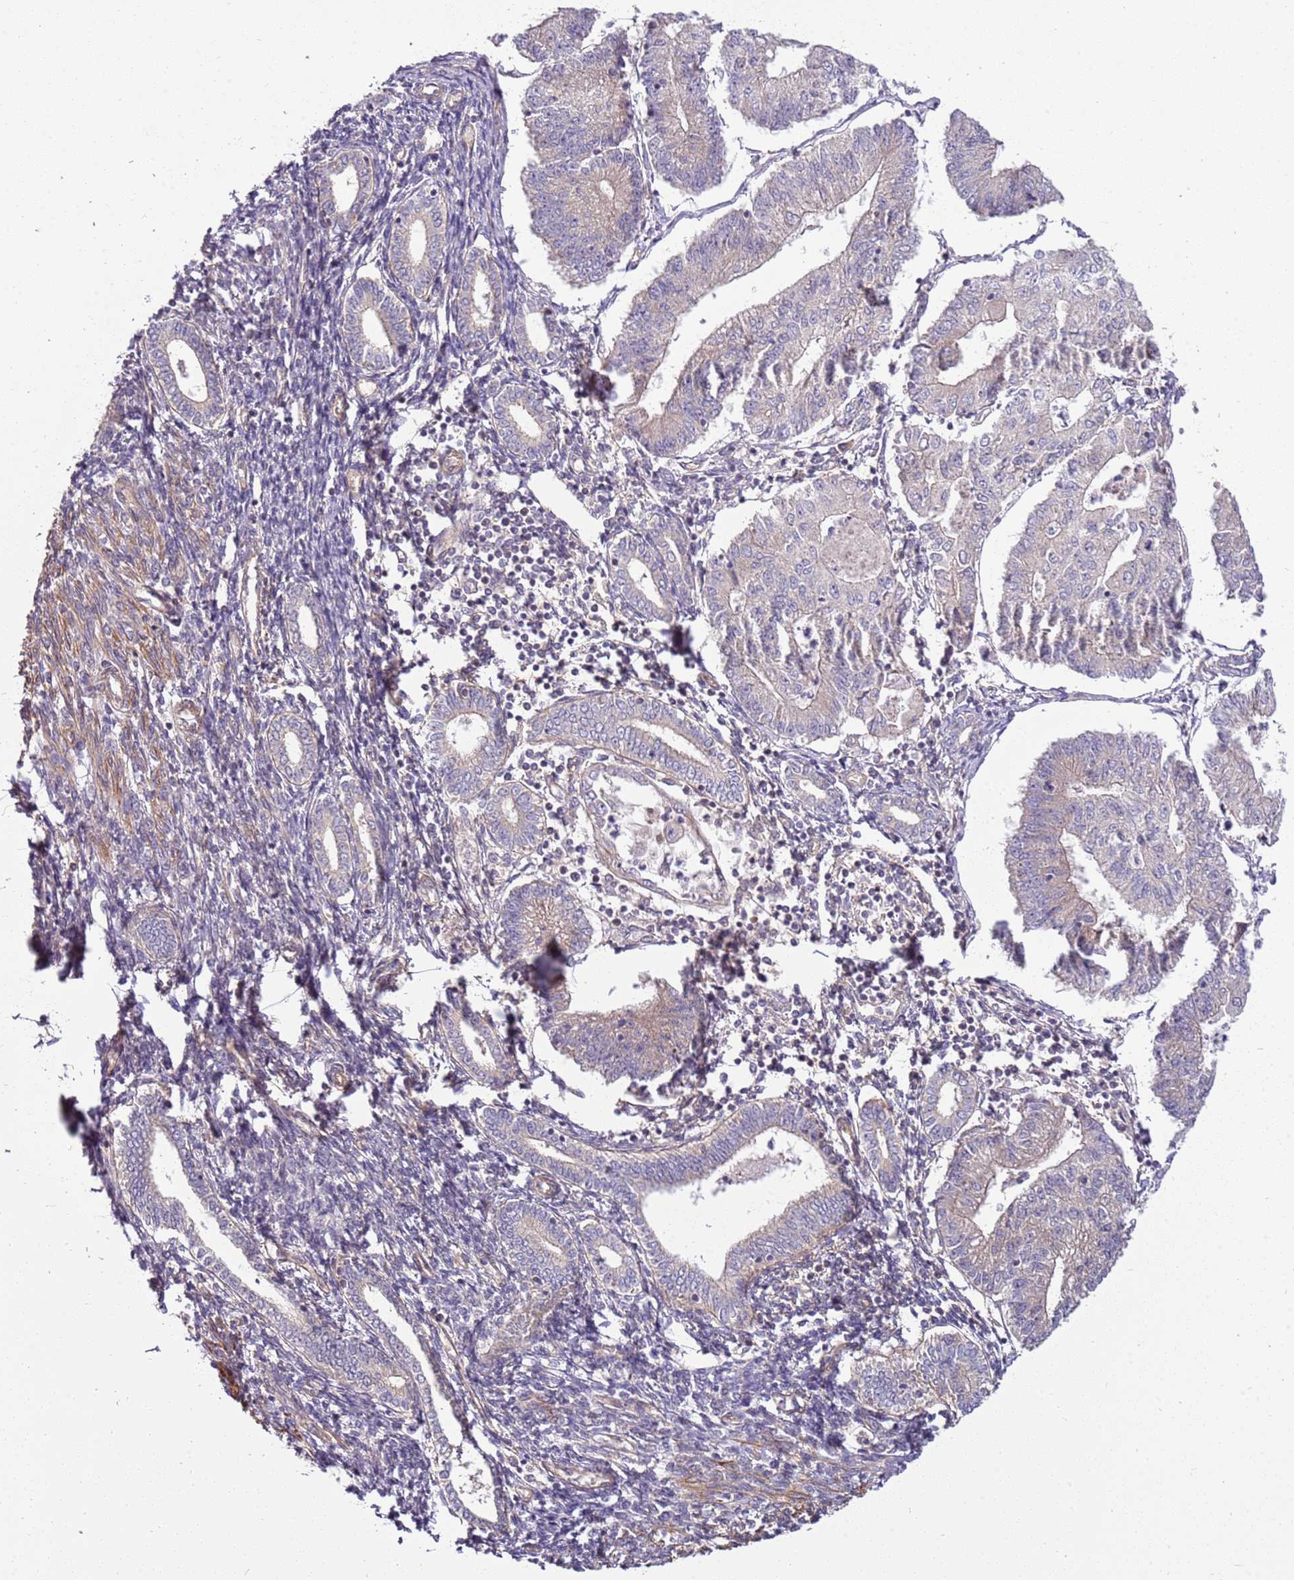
{"staining": {"intensity": "weak", "quantity": "<25%", "location": "cytoplasmic/membranous"}, "tissue": "endometrial cancer", "cell_type": "Tumor cells", "image_type": "cancer", "snomed": [{"axis": "morphology", "description": "Adenocarcinoma, NOS"}, {"axis": "topography", "description": "Endometrium"}], "caption": "Endometrial cancer (adenocarcinoma) was stained to show a protein in brown. There is no significant positivity in tumor cells.", "gene": "GNL1", "patient": {"sex": "female", "age": 56}}